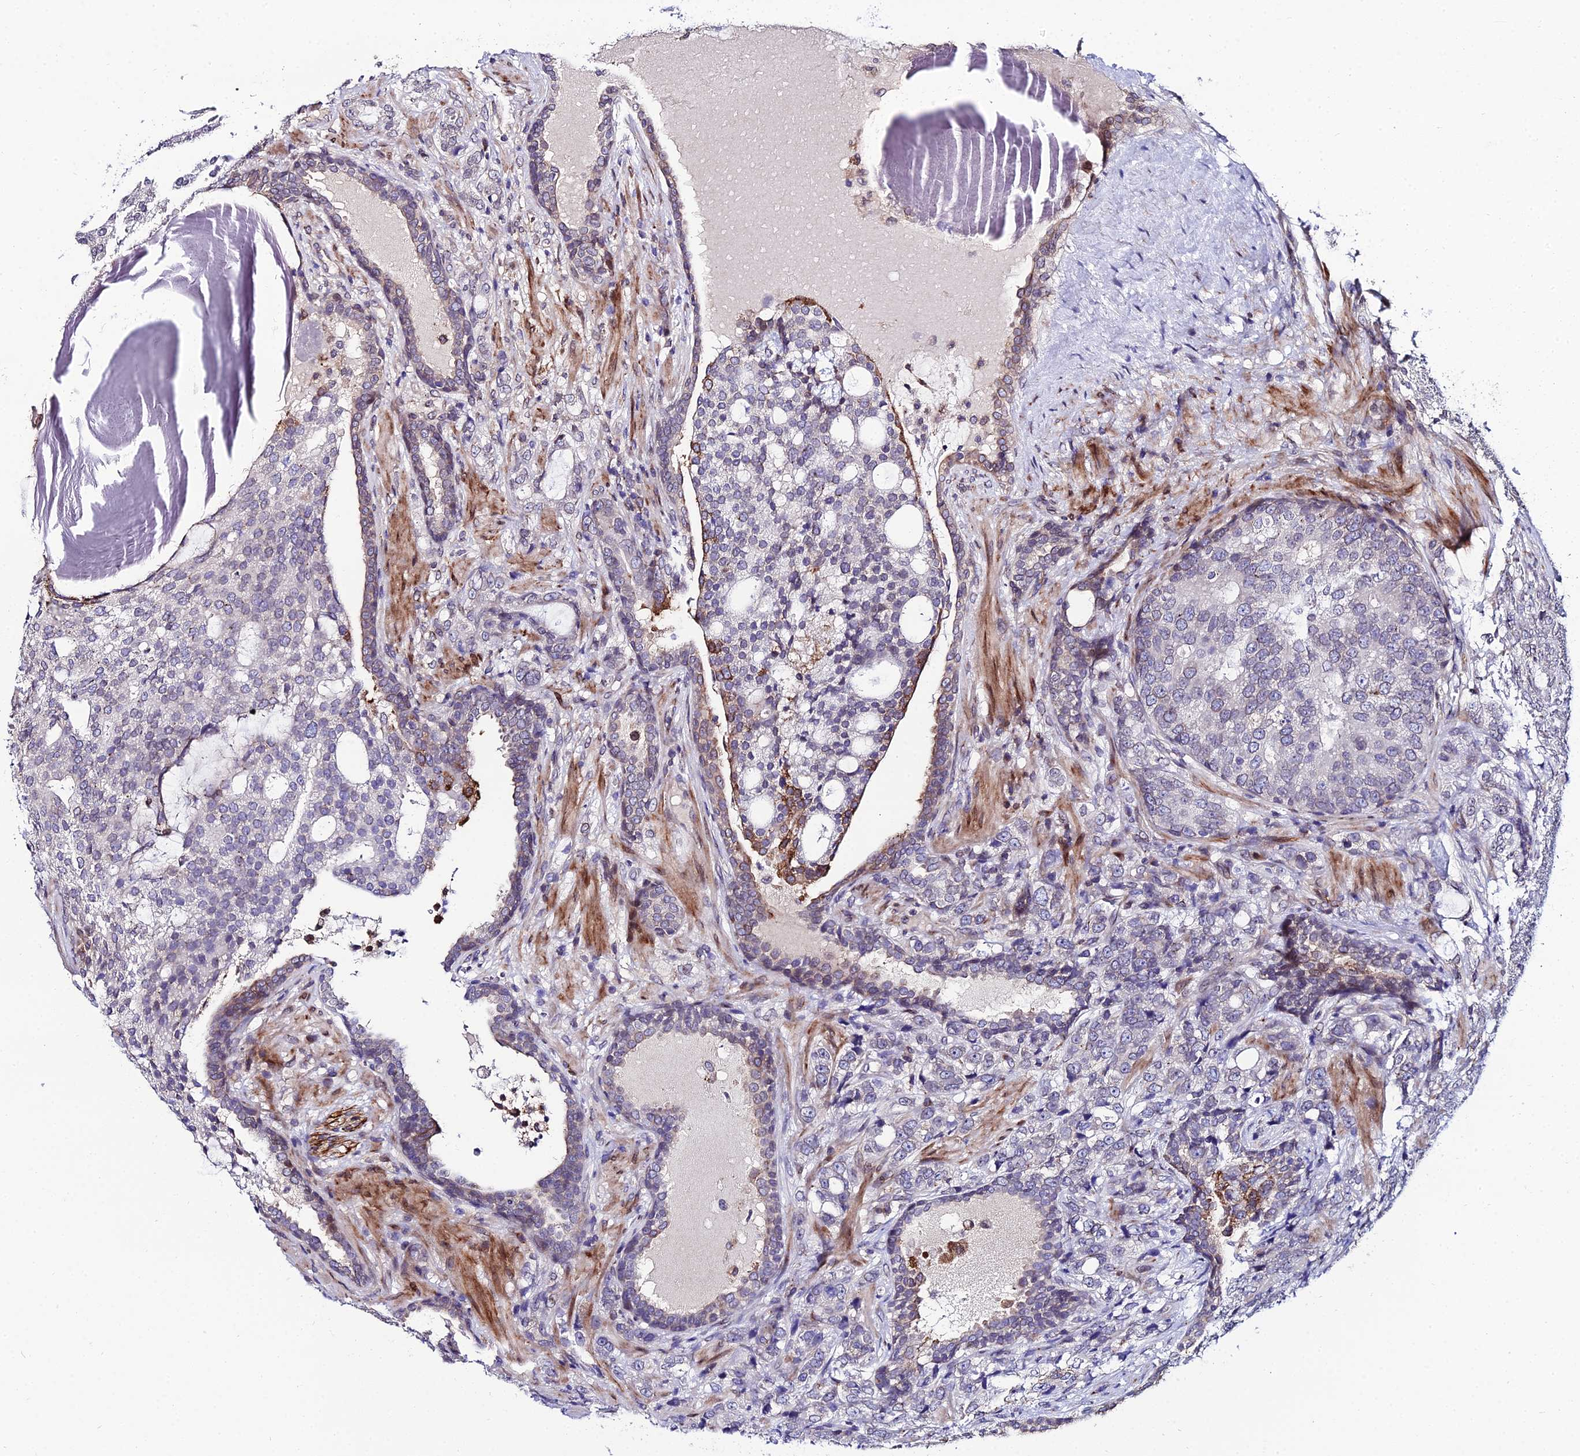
{"staining": {"intensity": "moderate", "quantity": "<25%", "location": "cytoplasmic/membranous"}, "tissue": "prostate cancer", "cell_type": "Tumor cells", "image_type": "cancer", "snomed": [{"axis": "morphology", "description": "Adenocarcinoma, High grade"}, {"axis": "topography", "description": "Prostate"}], "caption": "This histopathology image reveals high-grade adenocarcinoma (prostate) stained with IHC to label a protein in brown. The cytoplasmic/membranous of tumor cells show moderate positivity for the protein. Nuclei are counter-stained blue.", "gene": "DDX19A", "patient": {"sex": "male", "age": 67}}